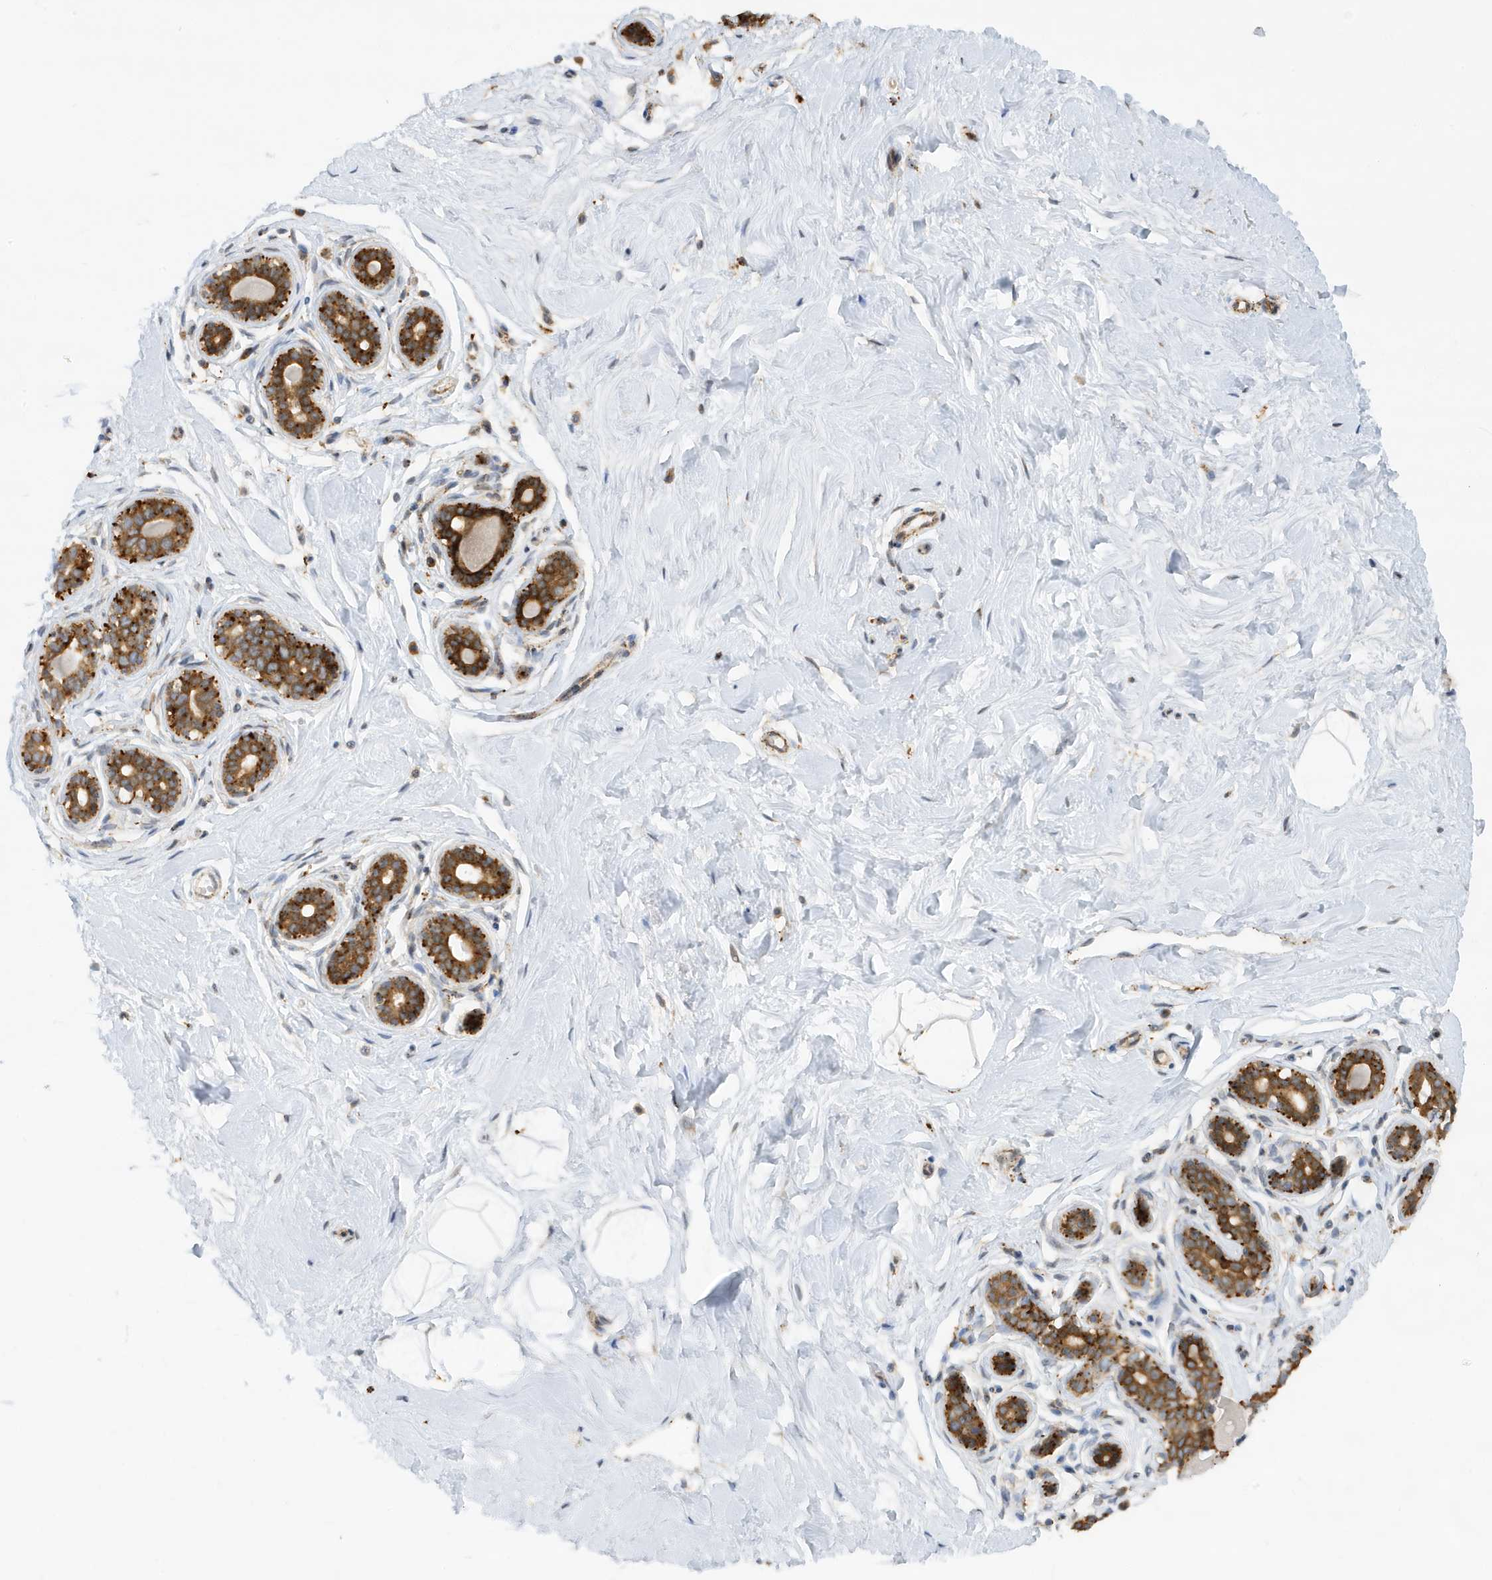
{"staining": {"intensity": "moderate", "quantity": ">75%", "location": "cytoplasmic/membranous"}, "tissue": "breast", "cell_type": "Adipocytes", "image_type": "normal", "snomed": [{"axis": "morphology", "description": "Normal tissue, NOS"}, {"axis": "morphology", "description": "Adenoma, NOS"}, {"axis": "topography", "description": "Breast"}], "caption": "Adipocytes display medium levels of moderate cytoplasmic/membranous staining in approximately >75% of cells in normal breast. The staining was performed using DAB, with brown indicating positive protein expression. Nuclei are stained blue with hematoxylin.", "gene": "ZNF507", "patient": {"sex": "female", "age": 23}}